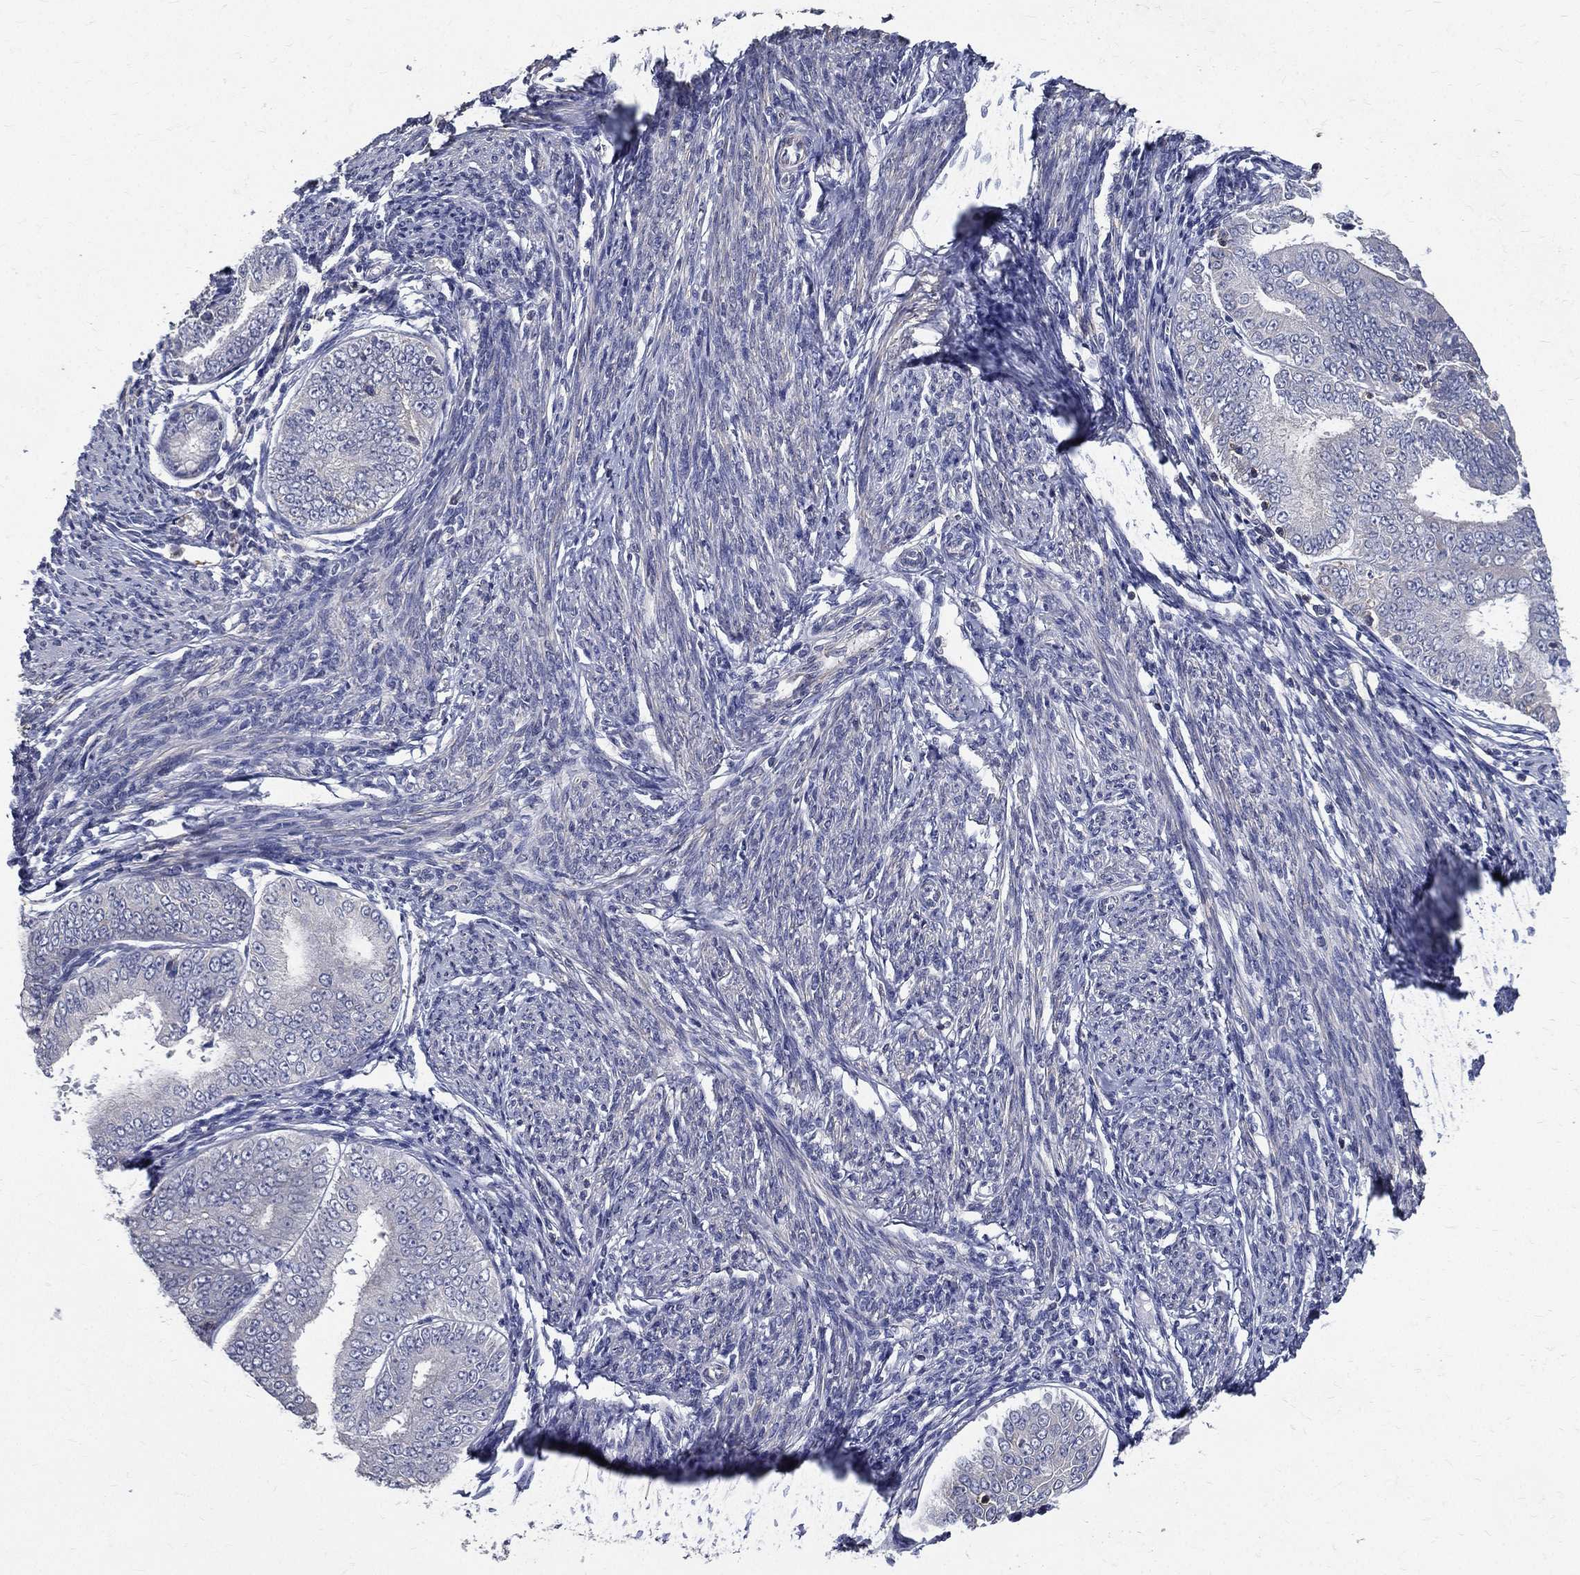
{"staining": {"intensity": "negative", "quantity": "none", "location": "none"}, "tissue": "endometrial cancer", "cell_type": "Tumor cells", "image_type": "cancer", "snomed": [{"axis": "morphology", "description": "Adenocarcinoma, NOS"}, {"axis": "topography", "description": "Endometrium"}], "caption": "Human endometrial adenocarcinoma stained for a protein using immunohistochemistry (IHC) displays no staining in tumor cells.", "gene": "SERPINB2", "patient": {"sex": "female", "age": 63}}